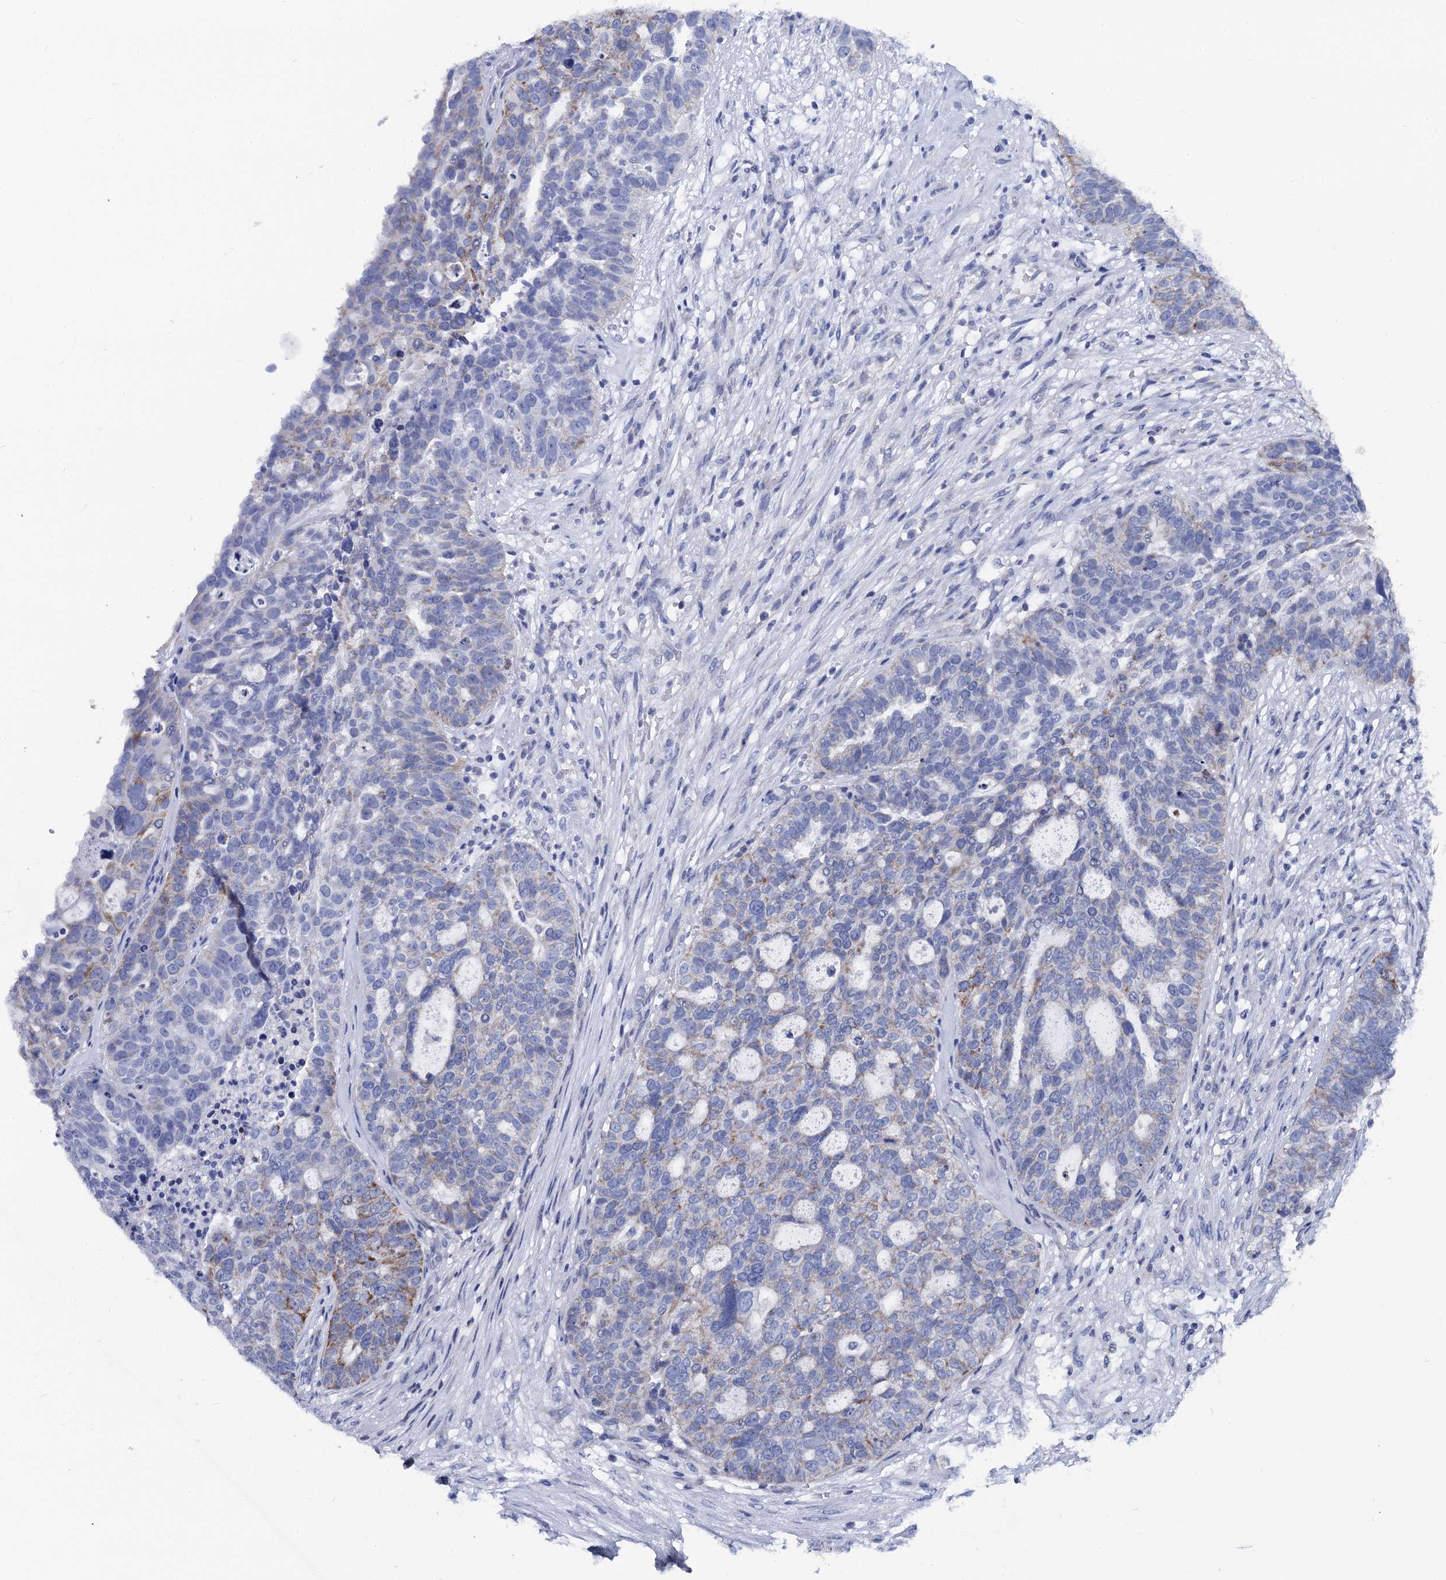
{"staining": {"intensity": "weak", "quantity": "<25%", "location": "cytoplasmic/membranous"}, "tissue": "ovarian cancer", "cell_type": "Tumor cells", "image_type": "cancer", "snomed": [{"axis": "morphology", "description": "Cystadenocarcinoma, serous, NOS"}, {"axis": "topography", "description": "Ovary"}], "caption": "Immunohistochemical staining of serous cystadenocarcinoma (ovarian) reveals no significant staining in tumor cells.", "gene": "ACADSB", "patient": {"sex": "female", "age": 59}}